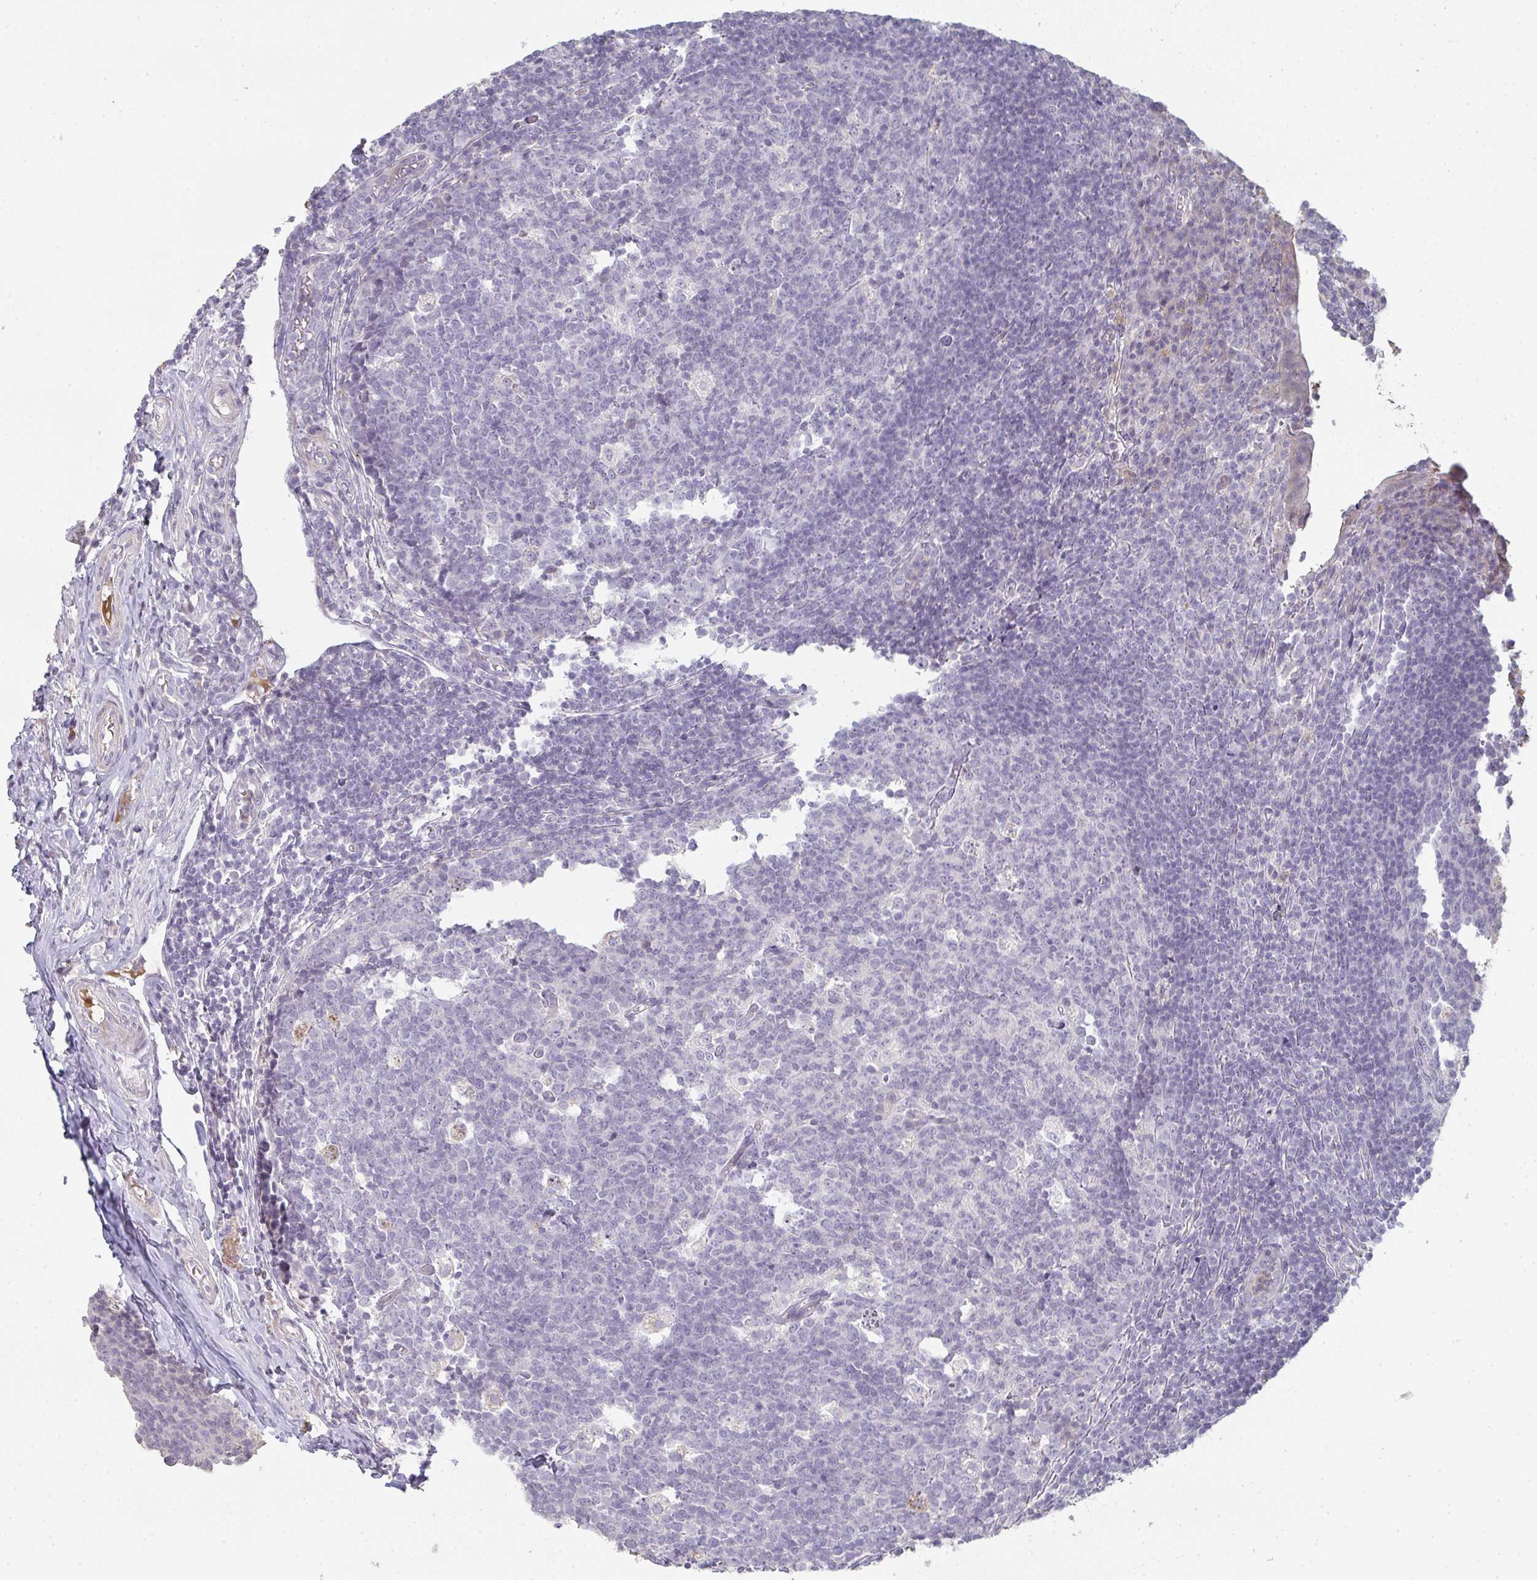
{"staining": {"intensity": "weak", "quantity": "<25%", "location": "cytoplasmic/membranous"}, "tissue": "appendix", "cell_type": "Glandular cells", "image_type": "normal", "snomed": [{"axis": "morphology", "description": "Normal tissue, NOS"}, {"axis": "topography", "description": "Appendix"}], "caption": "Appendix was stained to show a protein in brown. There is no significant expression in glandular cells. (Stains: DAB (3,3'-diaminobenzidine) immunohistochemistry with hematoxylin counter stain, Microscopy: brightfield microscopy at high magnification).", "gene": "A1CF", "patient": {"sex": "male", "age": 18}}